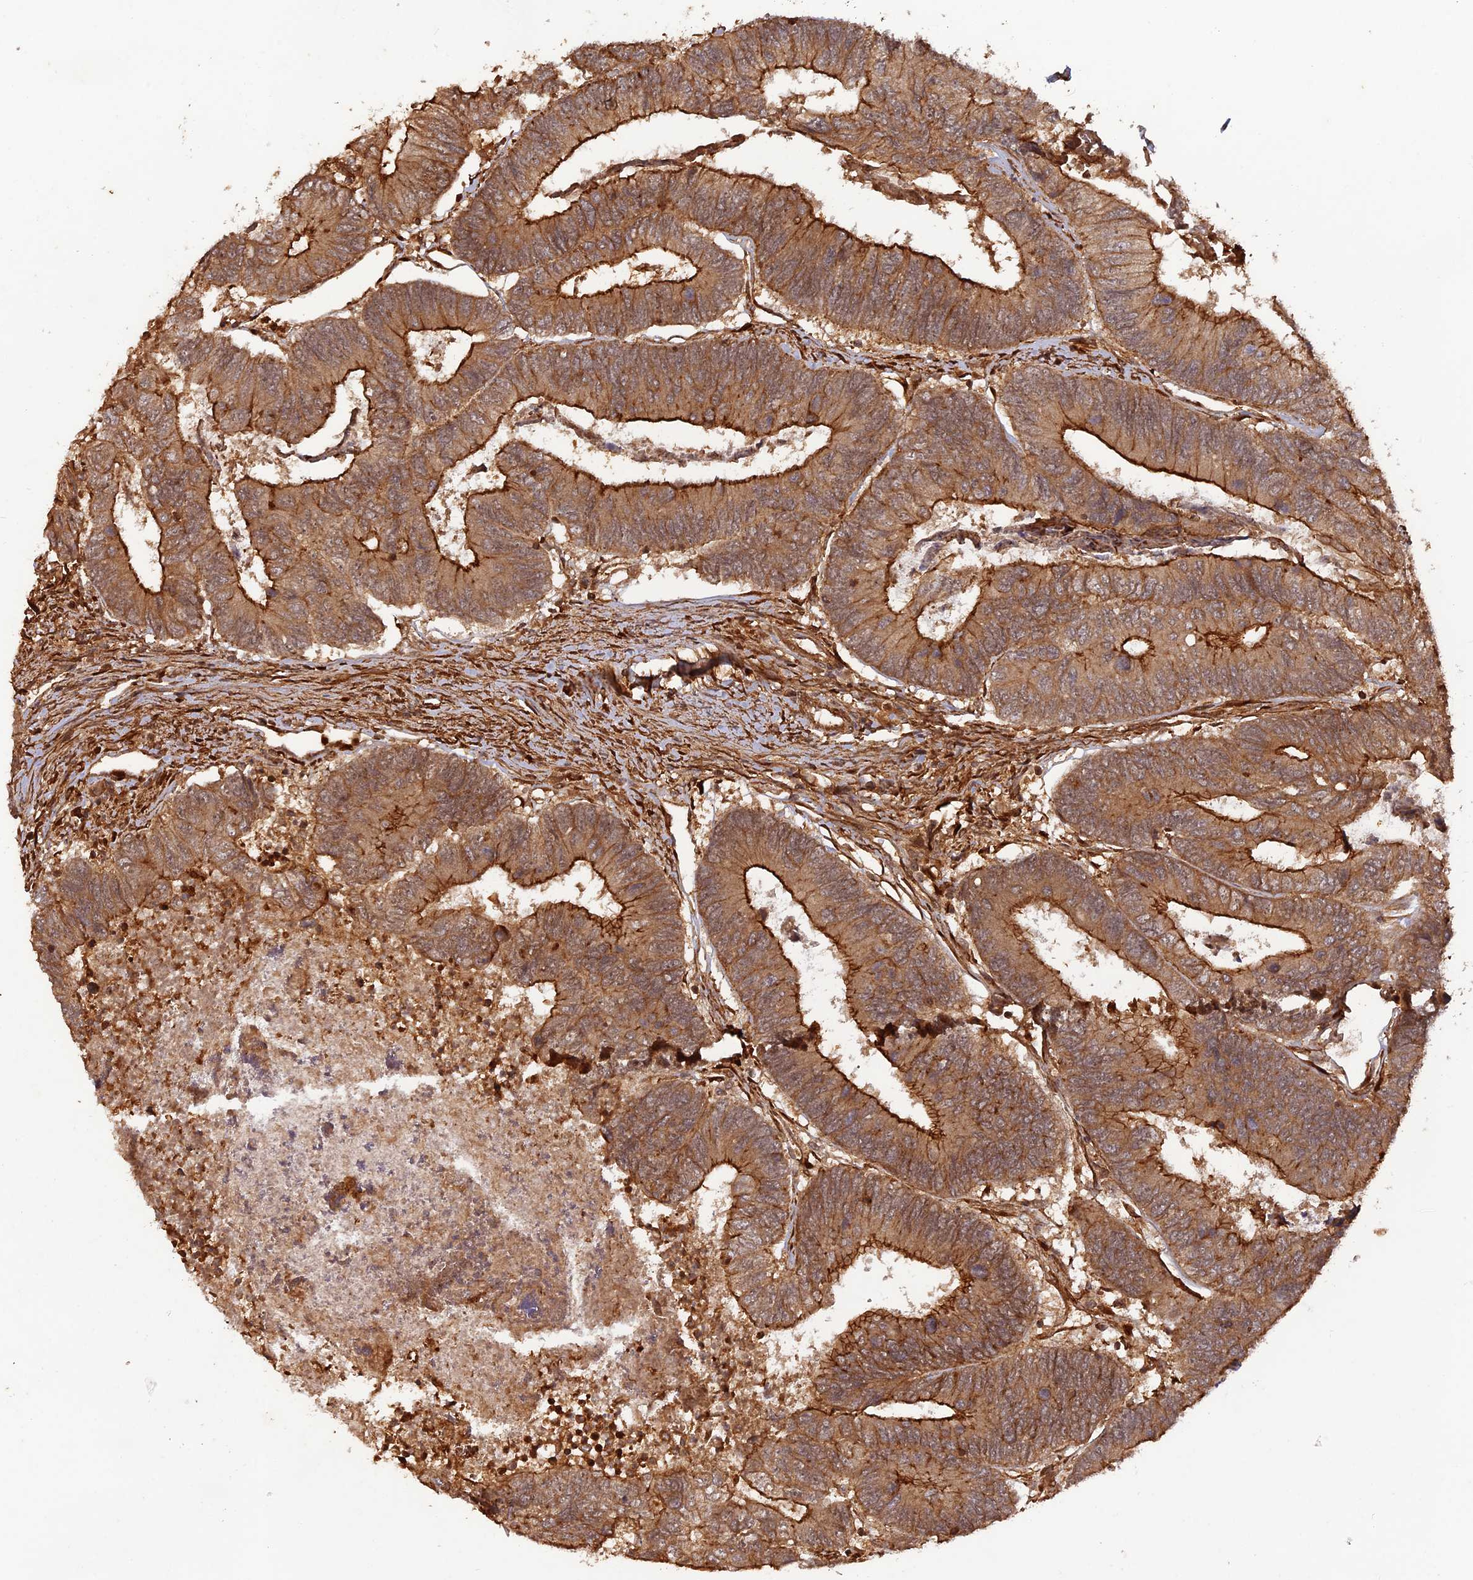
{"staining": {"intensity": "strong", "quantity": "25%-75%", "location": "cytoplasmic/membranous"}, "tissue": "colorectal cancer", "cell_type": "Tumor cells", "image_type": "cancer", "snomed": [{"axis": "morphology", "description": "Adenocarcinoma, NOS"}, {"axis": "topography", "description": "Colon"}], "caption": "Adenocarcinoma (colorectal) stained for a protein (brown) displays strong cytoplasmic/membranous positive staining in approximately 25%-75% of tumor cells.", "gene": "CCDC174", "patient": {"sex": "female", "age": 67}}